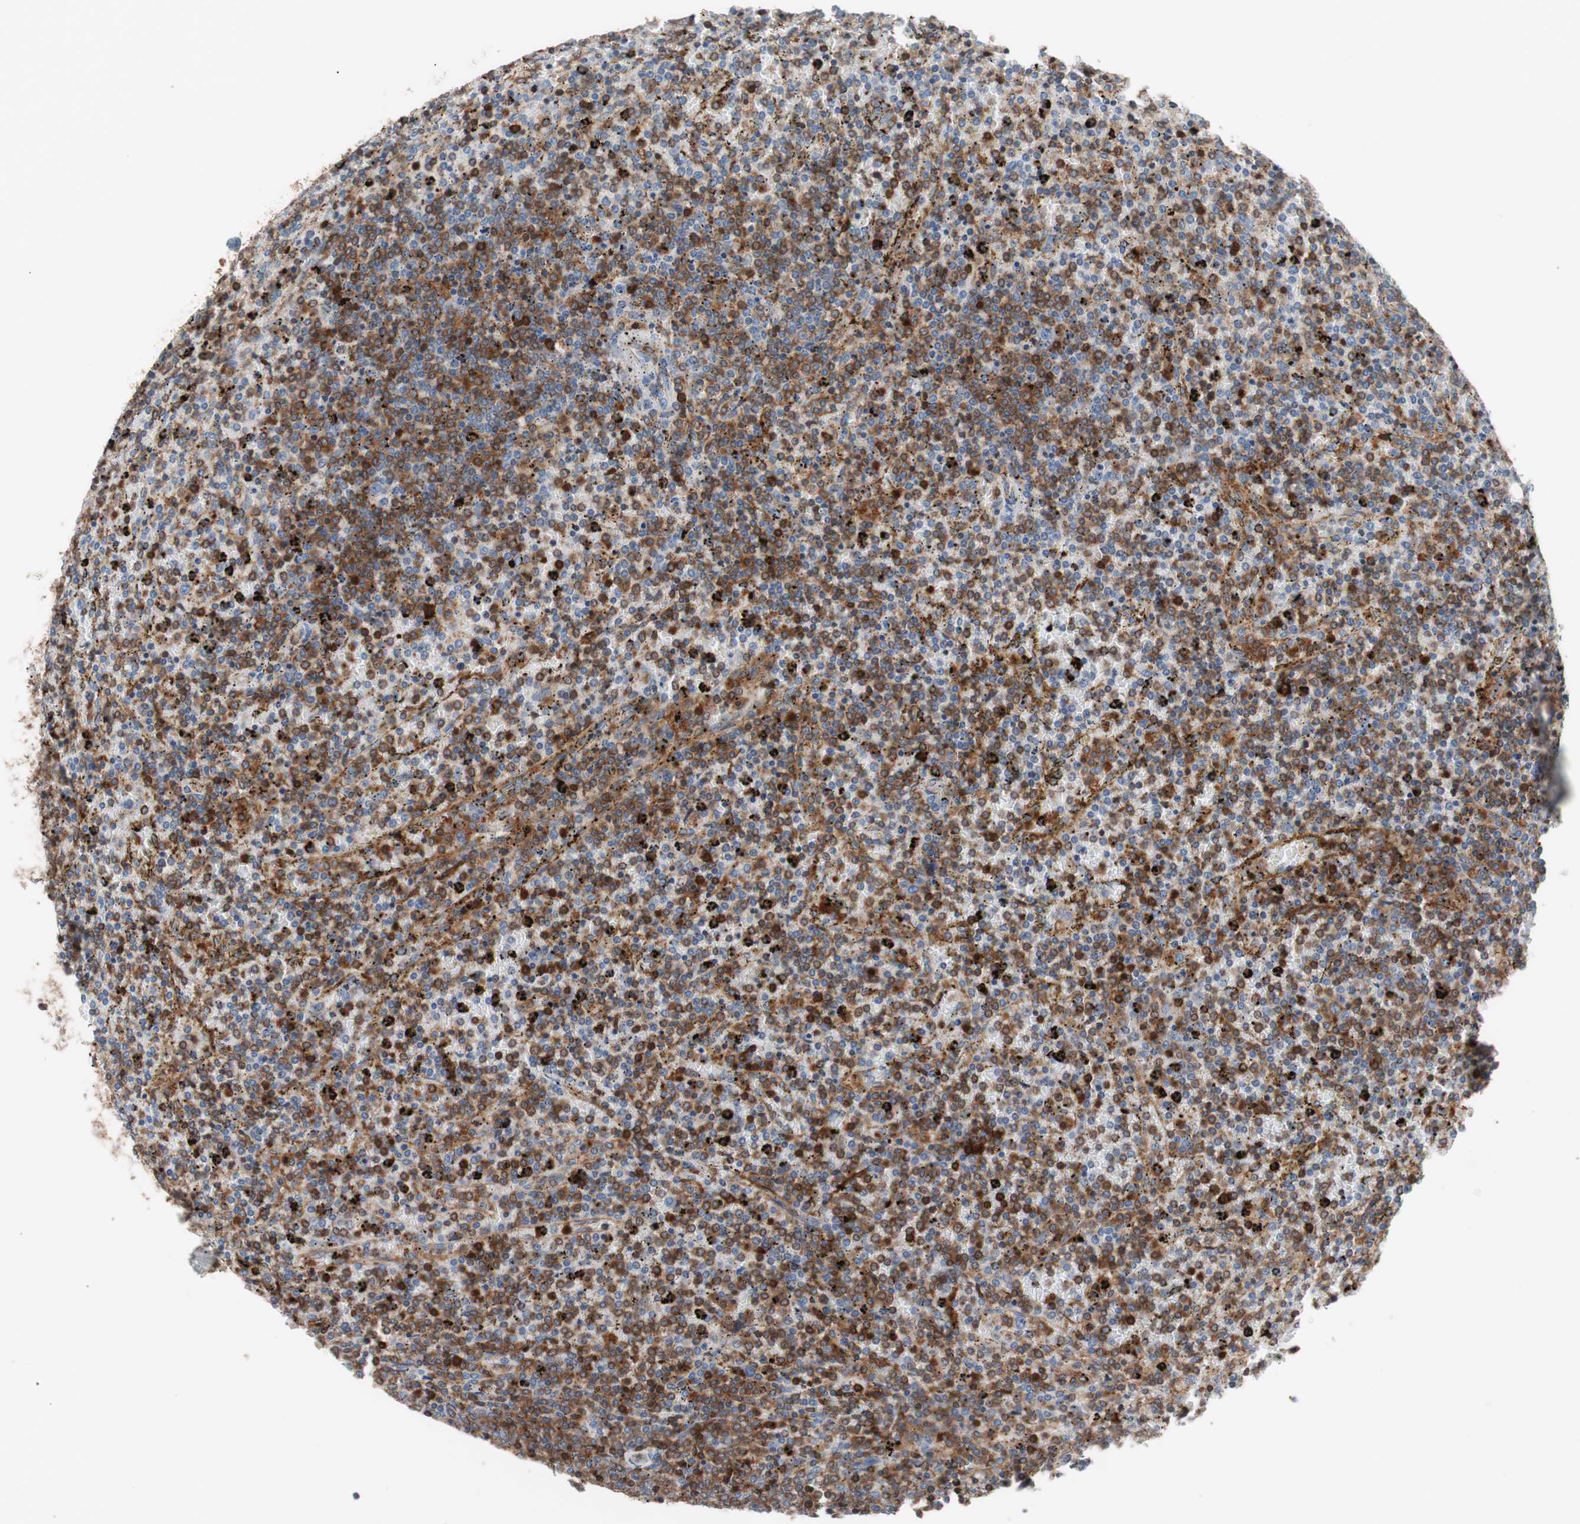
{"staining": {"intensity": "strong", "quantity": "25%-75%", "location": "cytoplasmic/membranous"}, "tissue": "lymphoma", "cell_type": "Tumor cells", "image_type": "cancer", "snomed": [{"axis": "morphology", "description": "Malignant lymphoma, non-Hodgkin's type, Low grade"}, {"axis": "topography", "description": "Spleen"}], "caption": "Immunohistochemical staining of low-grade malignant lymphoma, non-Hodgkin's type reveals high levels of strong cytoplasmic/membranous protein expression in about 25%-75% of tumor cells.", "gene": "PIK3R1", "patient": {"sex": "female", "age": 77}}